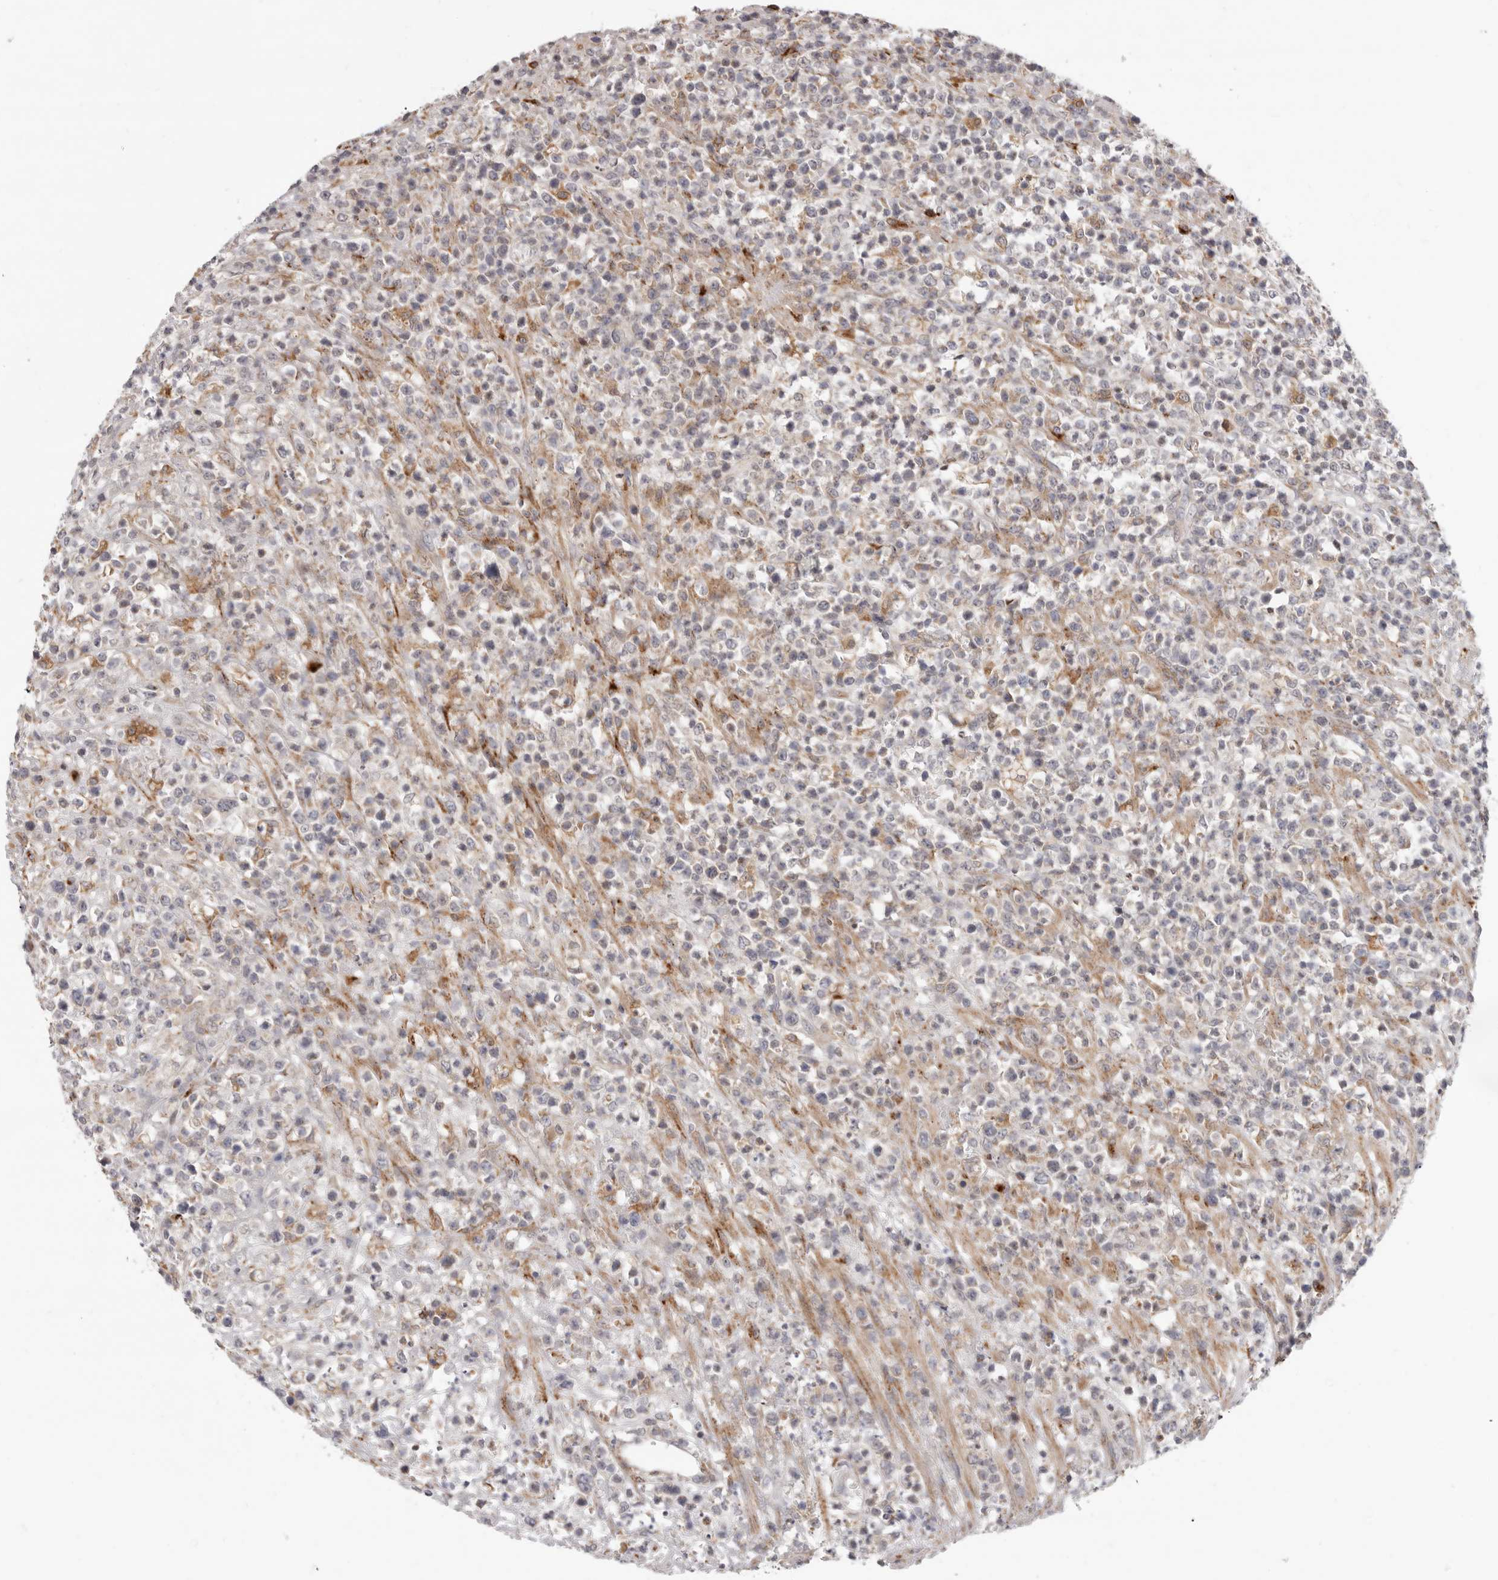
{"staining": {"intensity": "weak", "quantity": "<25%", "location": "cytoplasmic/membranous"}, "tissue": "lymphoma", "cell_type": "Tumor cells", "image_type": "cancer", "snomed": [{"axis": "morphology", "description": "Malignant lymphoma, non-Hodgkin's type, High grade"}, {"axis": "topography", "description": "Colon"}], "caption": "Immunohistochemistry (IHC) histopathology image of human malignant lymphoma, non-Hodgkin's type (high-grade) stained for a protein (brown), which demonstrates no expression in tumor cells.", "gene": "TOR3A", "patient": {"sex": "female", "age": 53}}